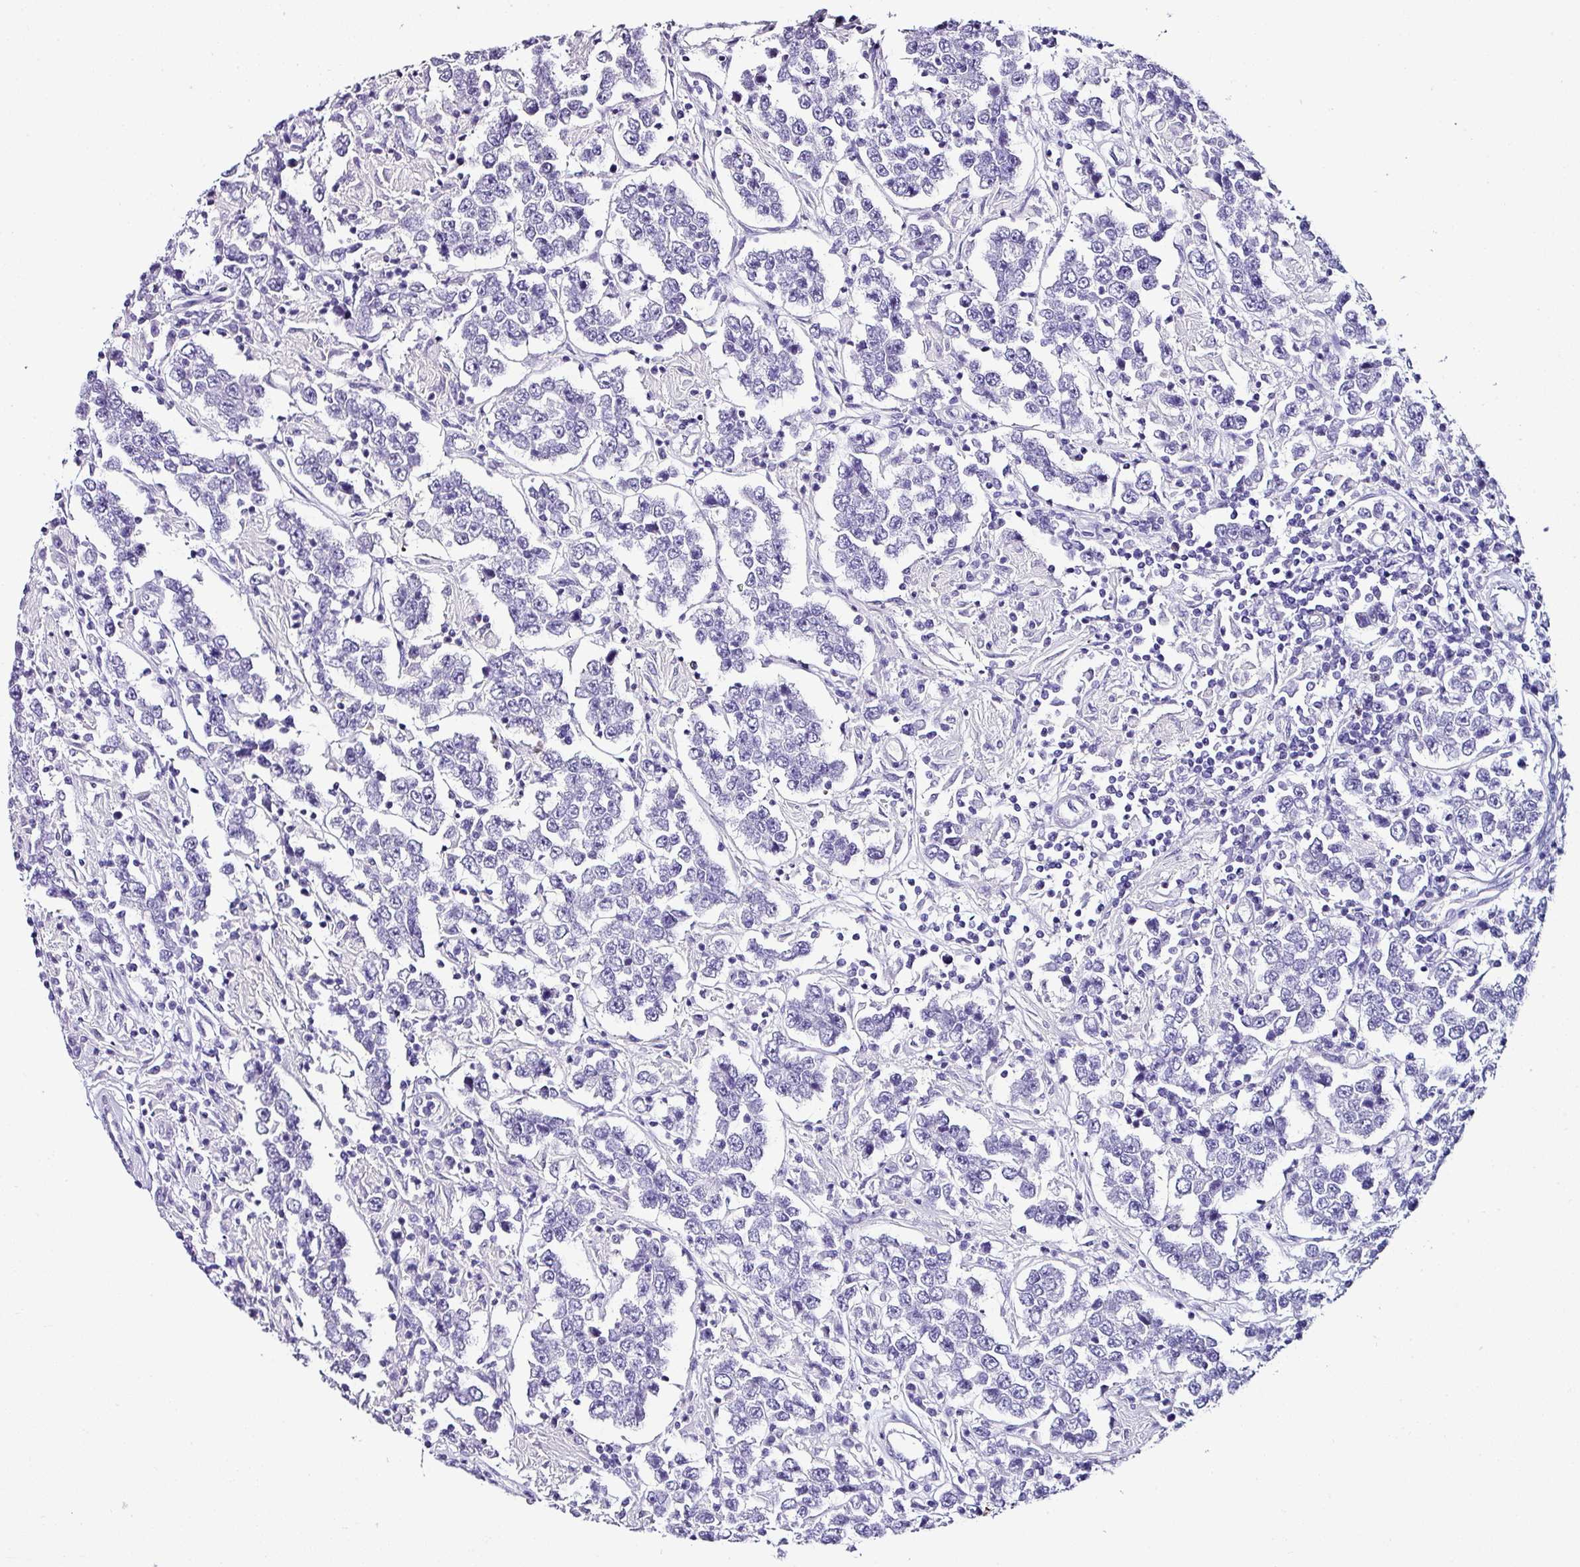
{"staining": {"intensity": "negative", "quantity": "none", "location": "none"}, "tissue": "testis cancer", "cell_type": "Tumor cells", "image_type": "cancer", "snomed": [{"axis": "morphology", "description": "Normal tissue, NOS"}, {"axis": "morphology", "description": "Urothelial carcinoma, High grade"}, {"axis": "morphology", "description": "Seminoma, NOS"}, {"axis": "morphology", "description": "Carcinoma, Embryonal, NOS"}, {"axis": "topography", "description": "Urinary bladder"}, {"axis": "topography", "description": "Testis"}], "caption": "The immunohistochemistry (IHC) micrograph has no significant positivity in tumor cells of testis high-grade urothelial carcinoma tissue. (Brightfield microscopy of DAB immunohistochemistry at high magnification).", "gene": "NAPSA", "patient": {"sex": "male", "age": 41}}